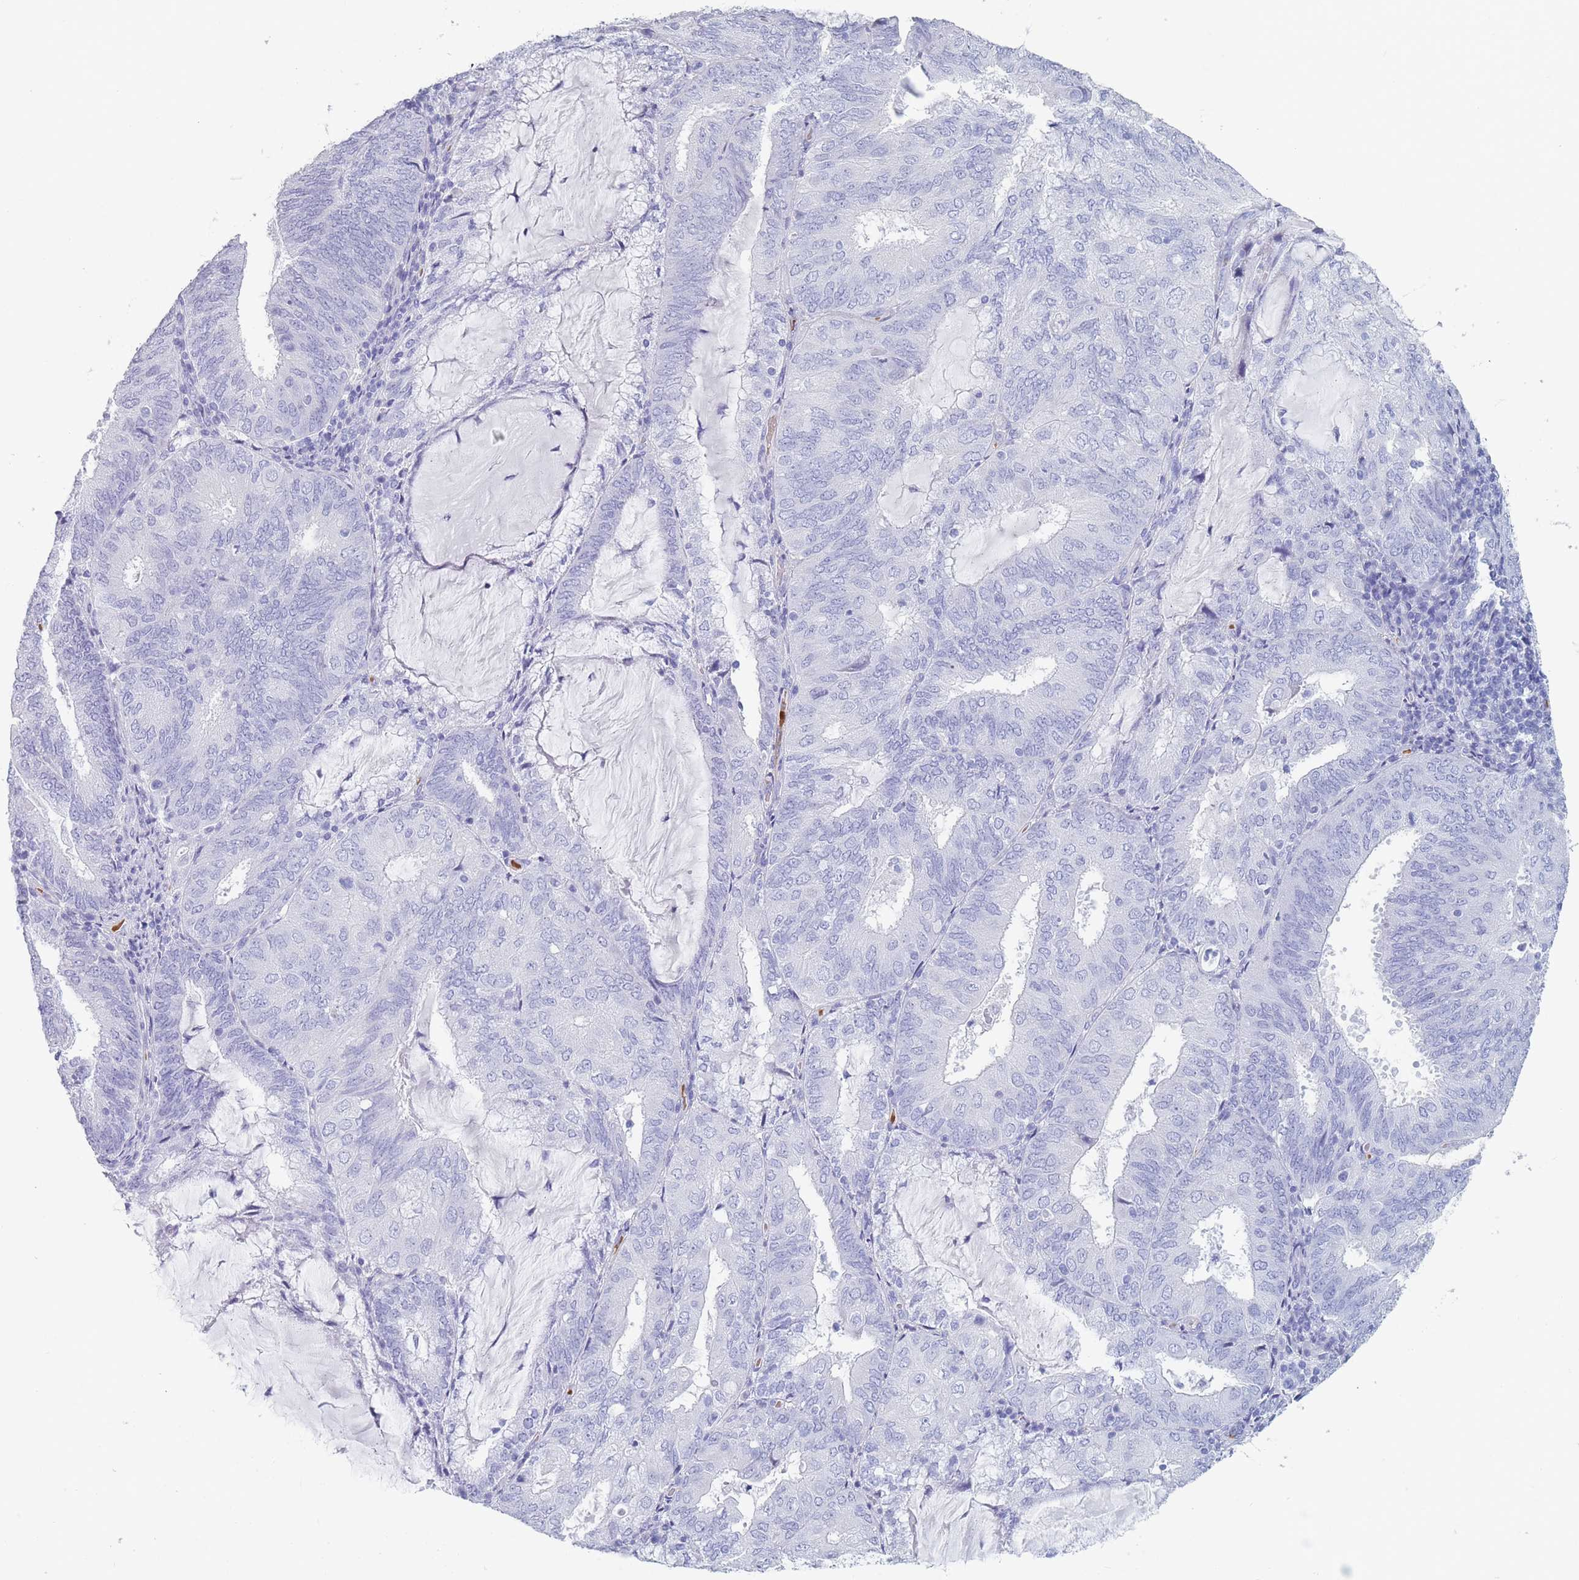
{"staining": {"intensity": "negative", "quantity": "none", "location": "none"}, "tissue": "endometrial cancer", "cell_type": "Tumor cells", "image_type": "cancer", "snomed": [{"axis": "morphology", "description": "Adenocarcinoma, NOS"}, {"axis": "topography", "description": "Endometrium"}], "caption": "There is no significant expression in tumor cells of endometrial cancer.", "gene": "OR5D16", "patient": {"sex": "female", "age": 81}}